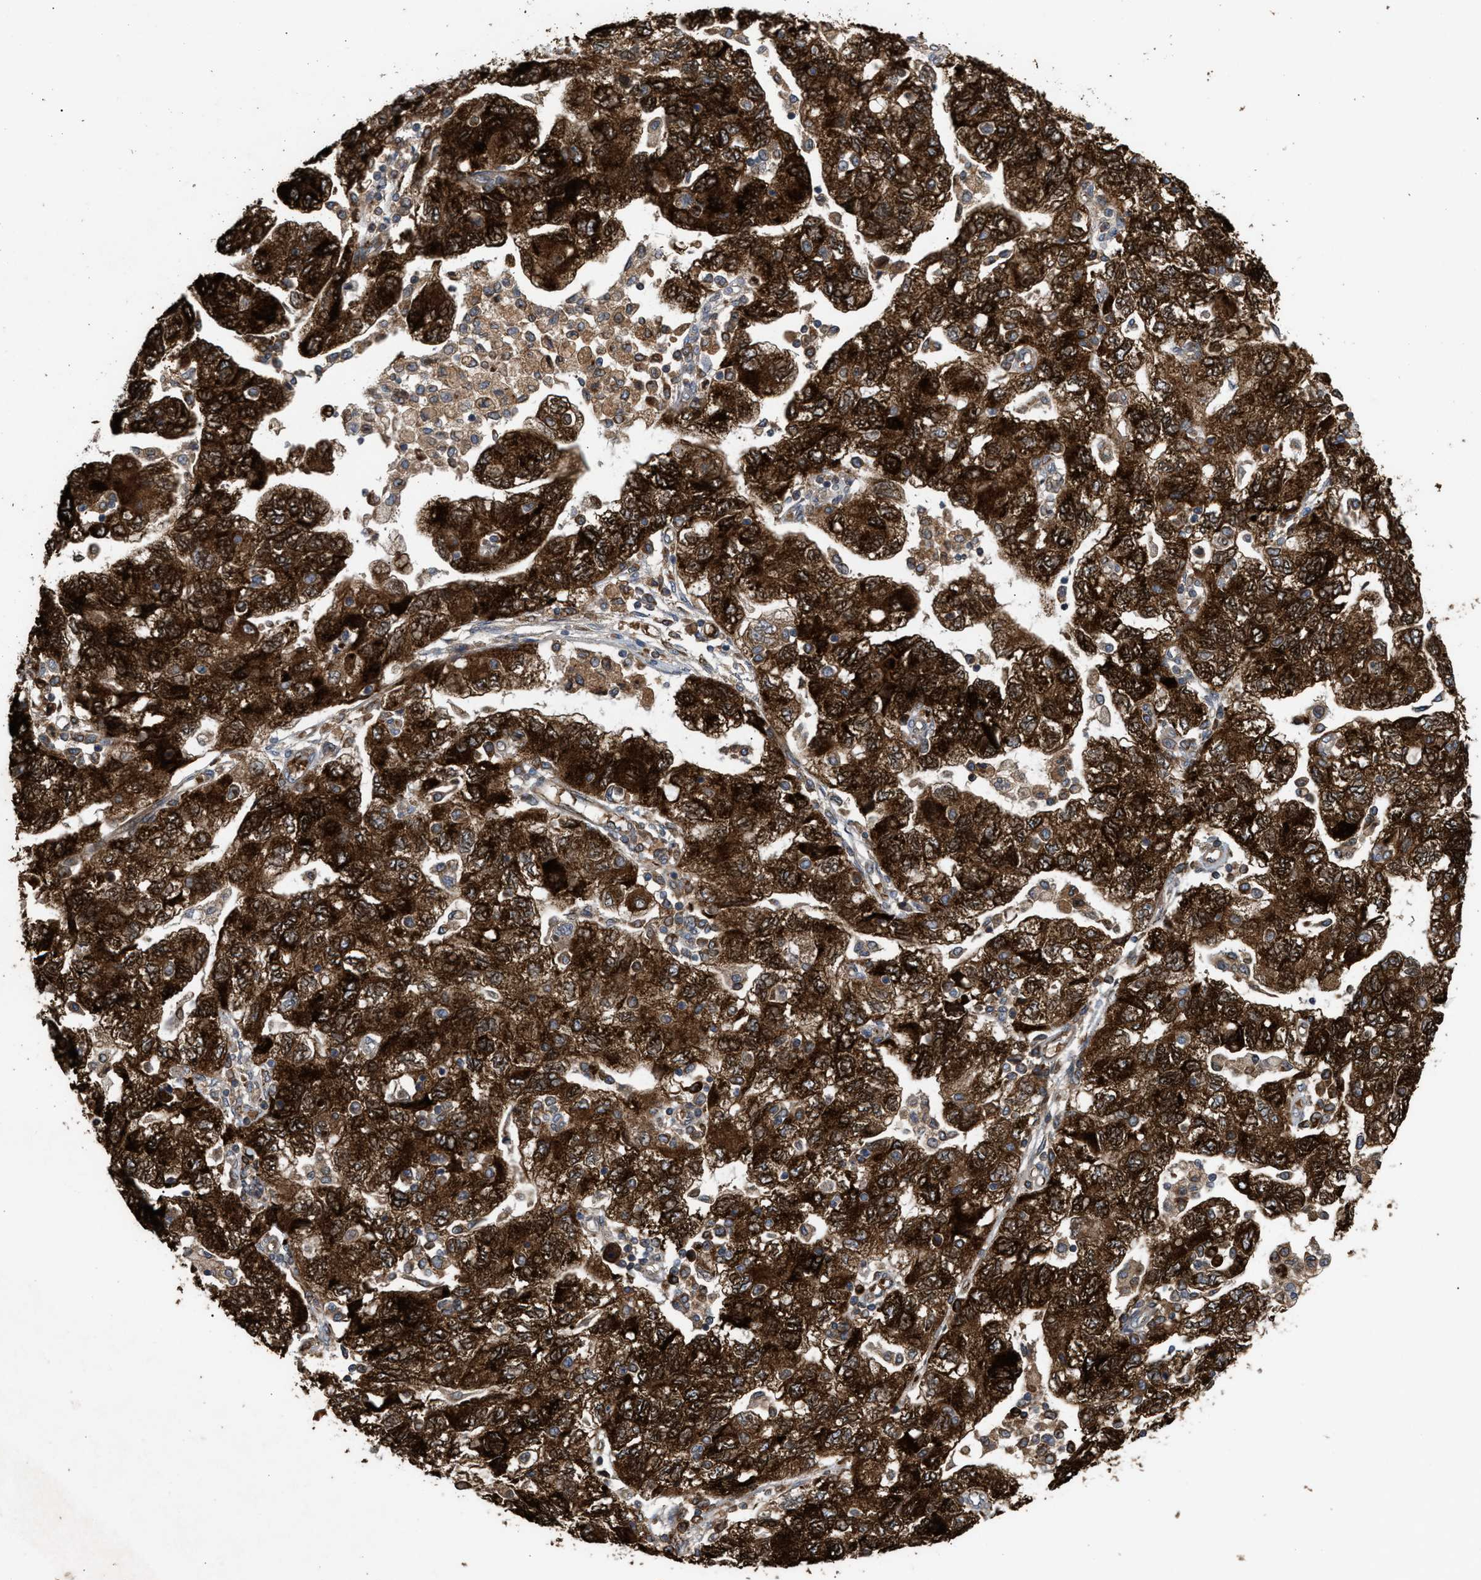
{"staining": {"intensity": "strong", "quantity": ">75%", "location": "cytoplasmic/membranous"}, "tissue": "ovarian cancer", "cell_type": "Tumor cells", "image_type": "cancer", "snomed": [{"axis": "morphology", "description": "Carcinoma, NOS"}, {"axis": "morphology", "description": "Cystadenocarcinoma, serous, NOS"}, {"axis": "topography", "description": "Ovary"}], "caption": "Carcinoma (ovarian) stained for a protein (brown) displays strong cytoplasmic/membranous positive staining in about >75% of tumor cells.", "gene": "GCC1", "patient": {"sex": "female", "age": 69}}